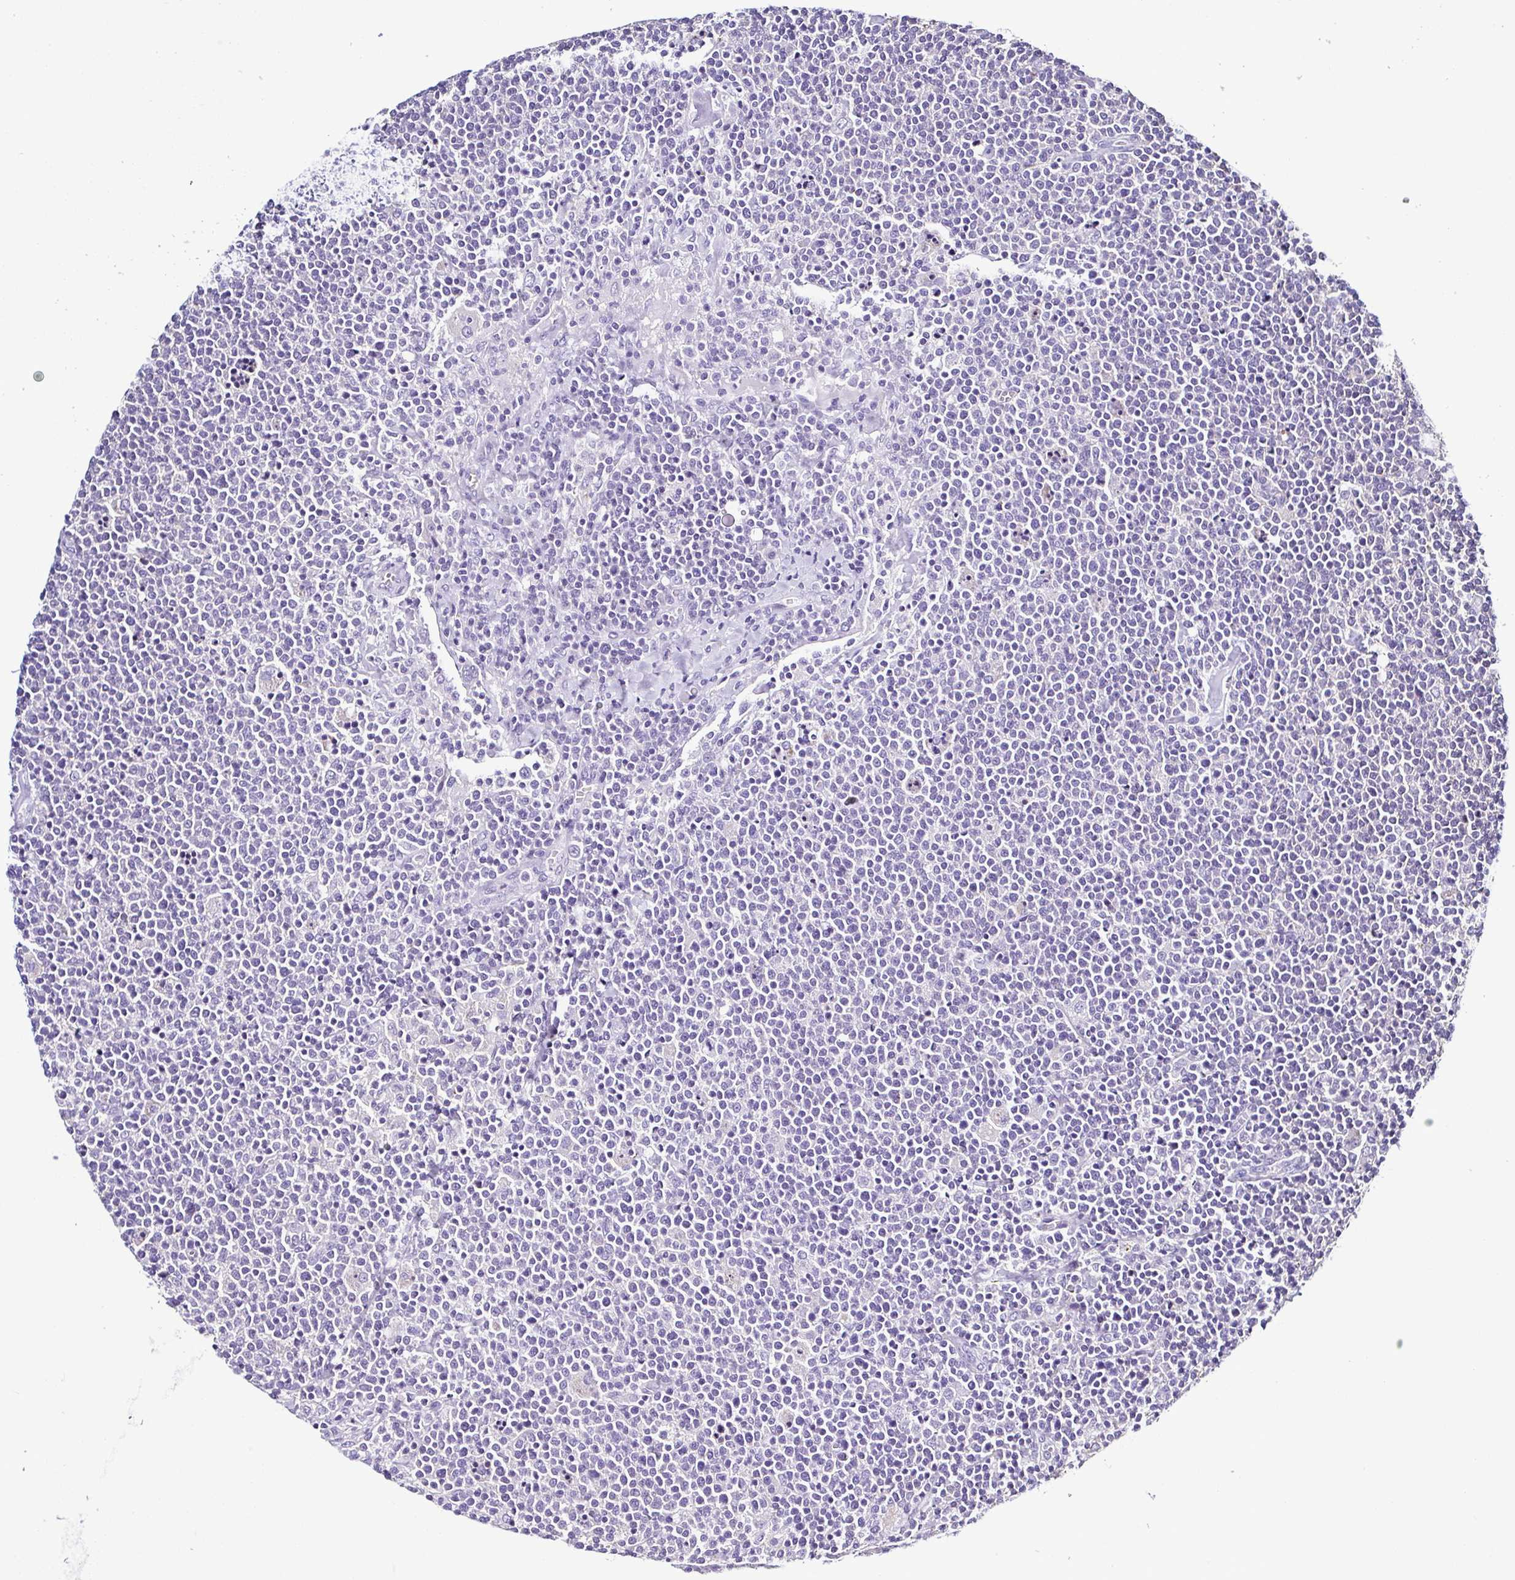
{"staining": {"intensity": "negative", "quantity": "none", "location": "none"}, "tissue": "lymphoma", "cell_type": "Tumor cells", "image_type": "cancer", "snomed": [{"axis": "morphology", "description": "Malignant lymphoma, non-Hodgkin's type, High grade"}, {"axis": "topography", "description": "Lymph node"}], "caption": "Protein analysis of lymphoma shows no significant positivity in tumor cells. (DAB immunohistochemistry (IHC) with hematoxylin counter stain).", "gene": "TNNT2", "patient": {"sex": "male", "age": 61}}